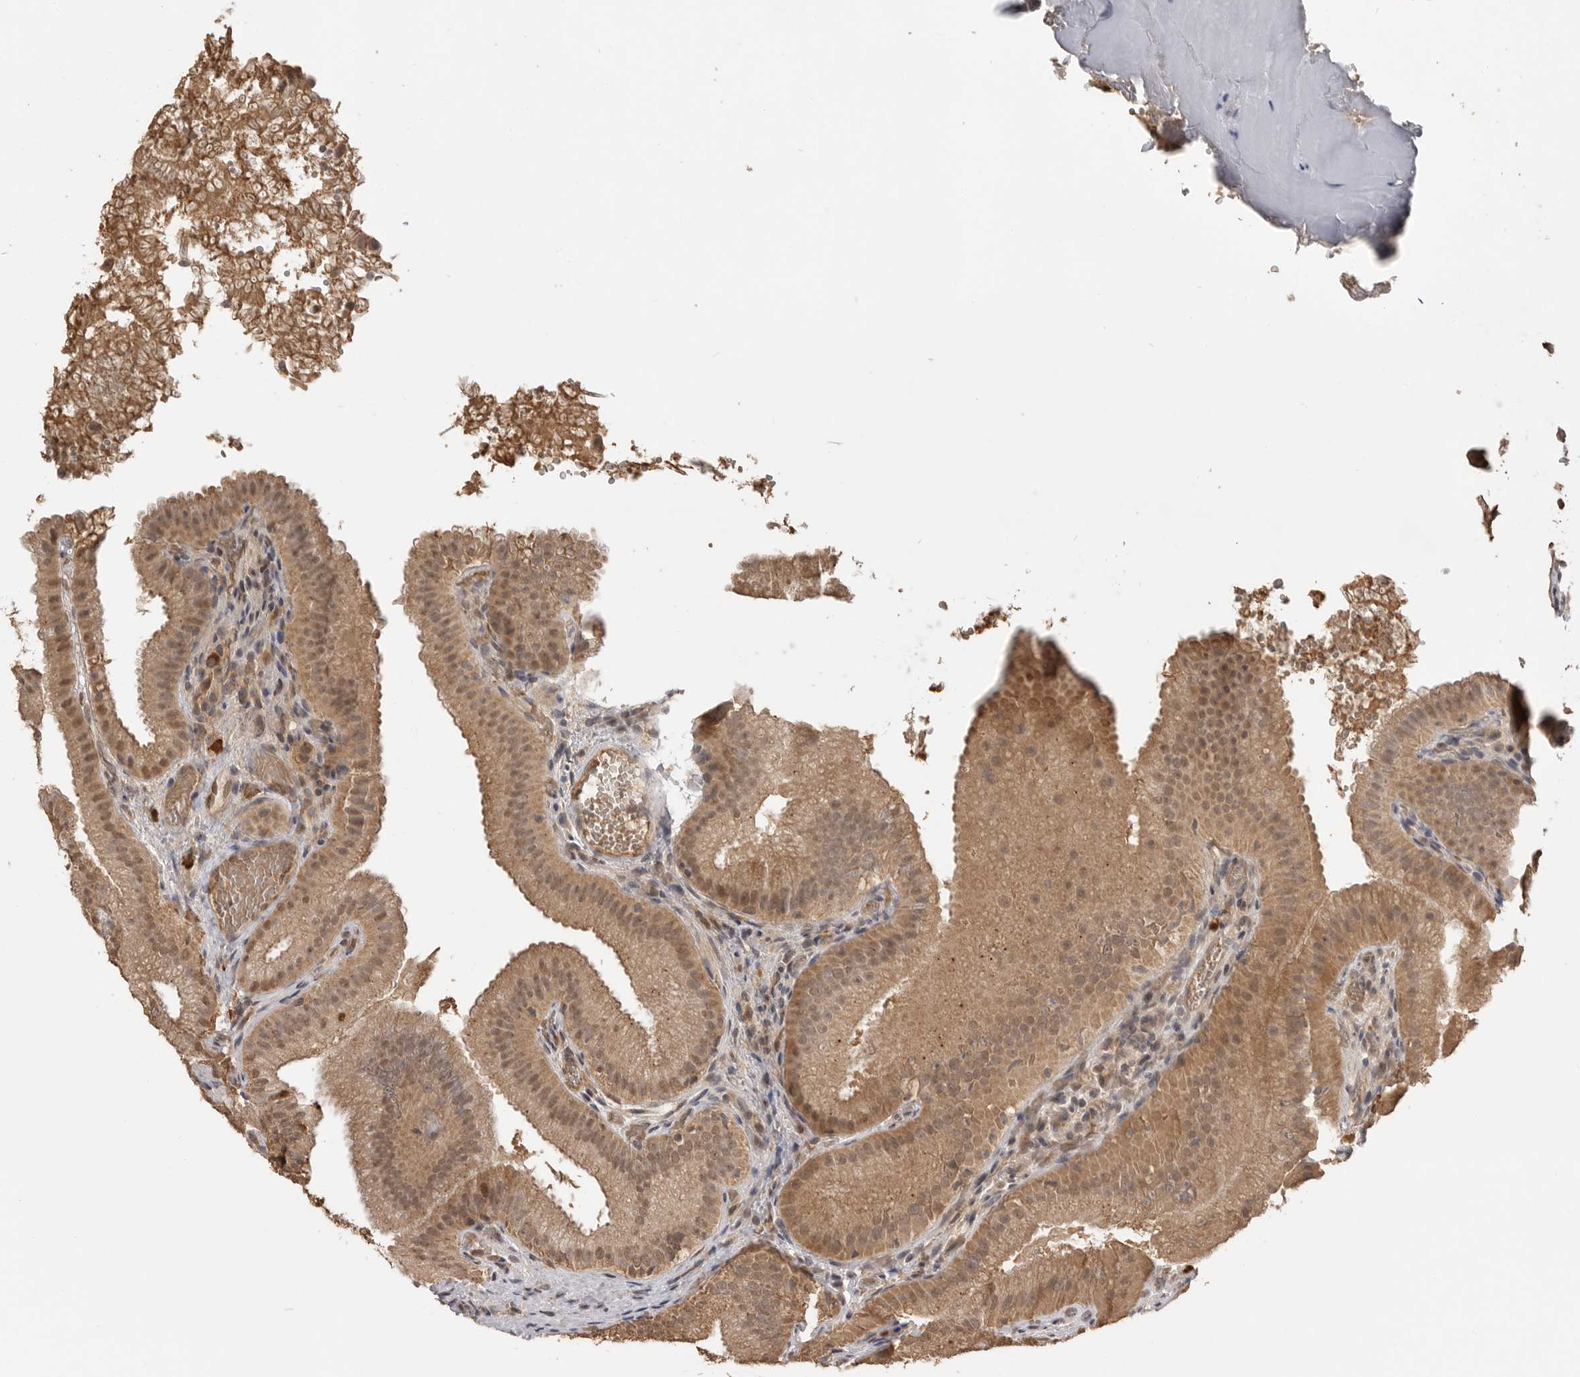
{"staining": {"intensity": "moderate", "quantity": ">75%", "location": "cytoplasmic/membranous,nuclear"}, "tissue": "gallbladder", "cell_type": "Glandular cells", "image_type": "normal", "snomed": [{"axis": "morphology", "description": "Normal tissue, NOS"}, {"axis": "topography", "description": "Gallbladder"}], "caption": "Brown immunohistochemical staining in normal gallbladder shows moderate cytoplasmic/membranous,nuclear expression in approximately >75% of glandular cells. Nuclei are stained in blue.", "gene": "ASPSCR1", "patient": {"sex": "female", "age": 30}}